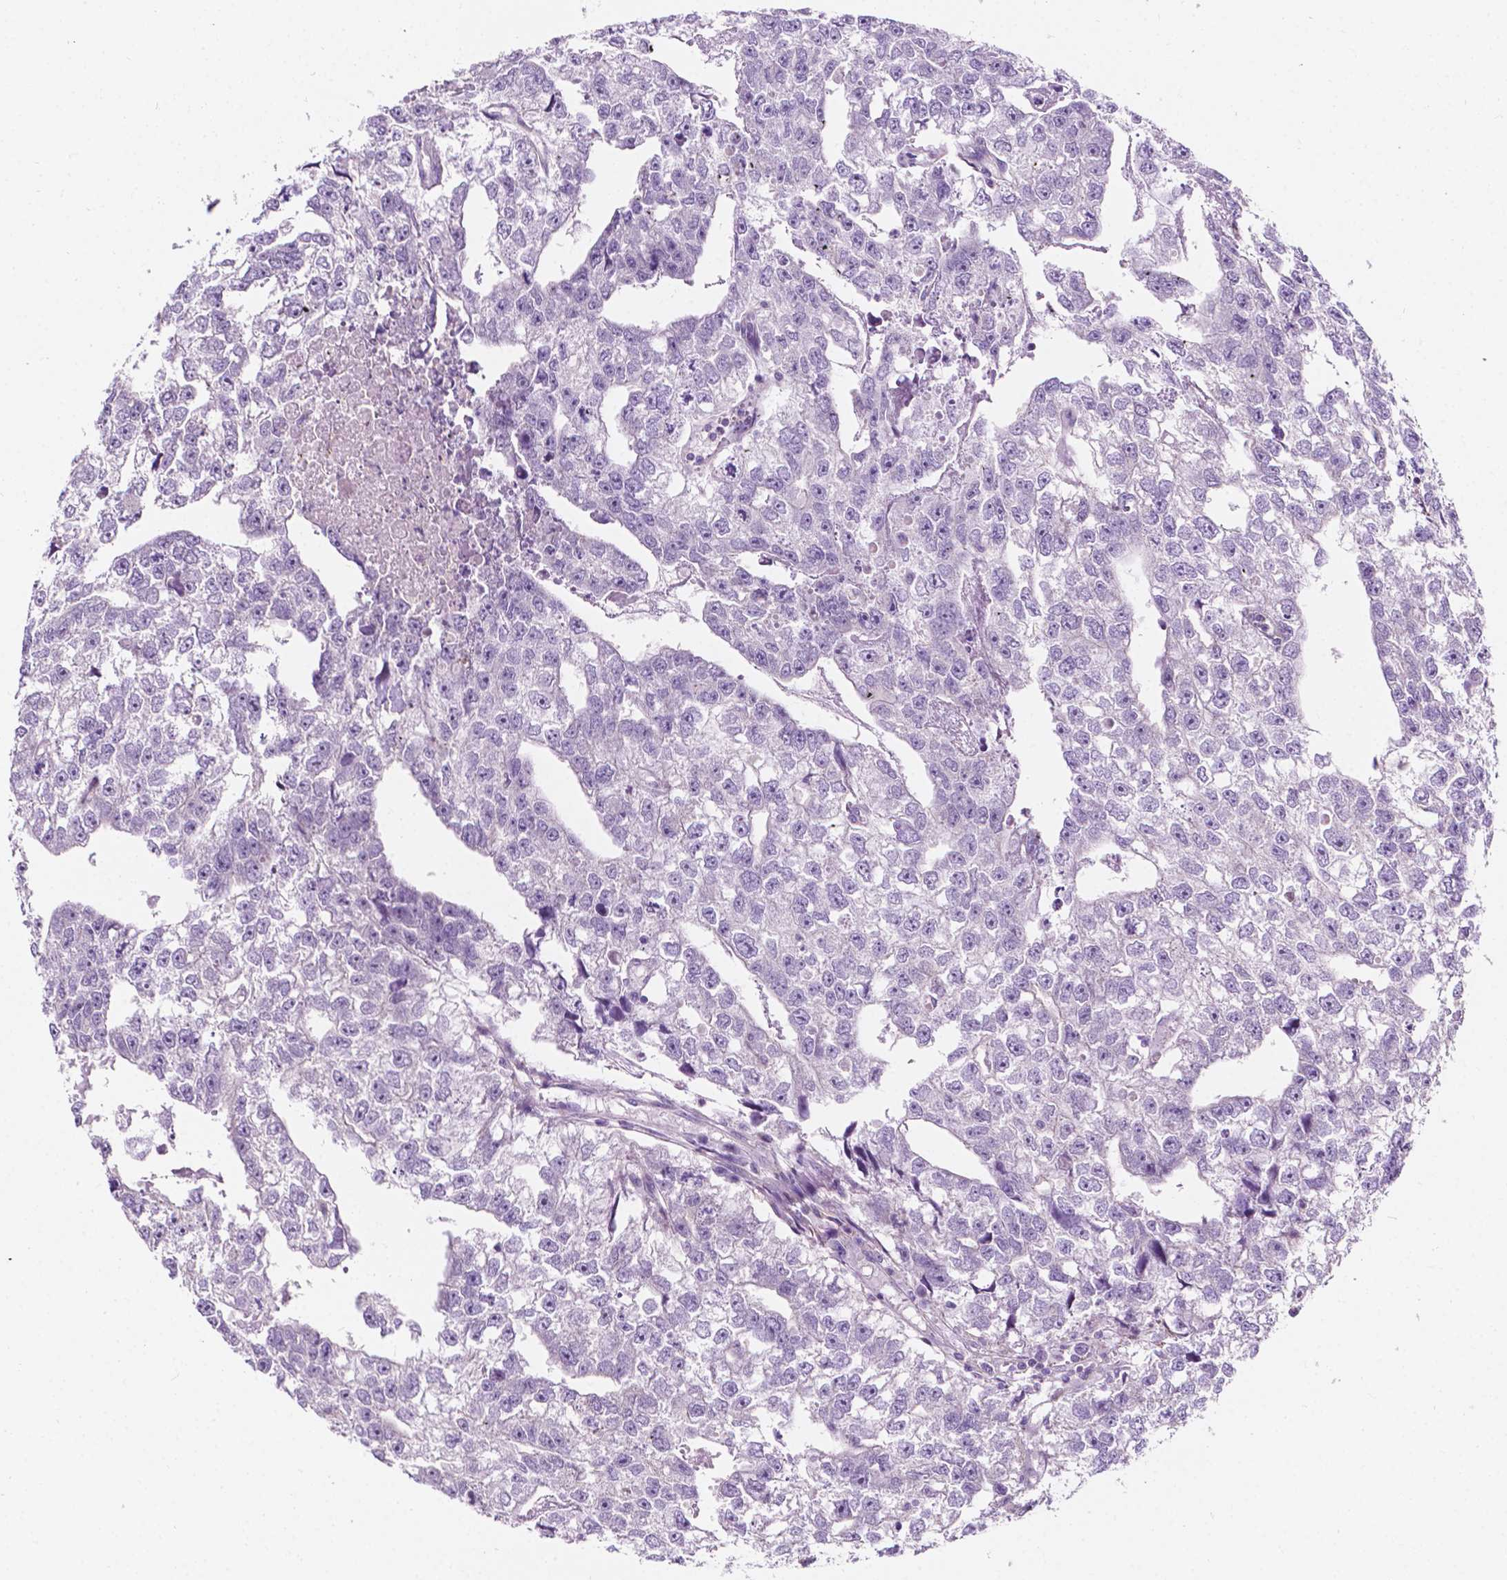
{"staining": {"intensity": "negative", "quantity": "none", "location": "none"}, "tissue": "testis cancer", "cell_type": "Tumor cells", "image_type": "cancer", "snomed": [{"axis": "morphology", "description": "Carcinoma, Embryonal, NOS"}, {"axis": "morphology", "description": "Teratoma, malignant, NOS"}, {"axis": "topography", "description": "Testis"}], "caption": "A photomicrograph of testis teratoma (malignant) stained for a protein exhibits no brown staining in tumor cells. The staining is performed using DAB brown chromogen with nuclei counter-stained in using hematoxylin.", "gene": "NOS1AP", "patient": {"sex": "male", "age": 44}}